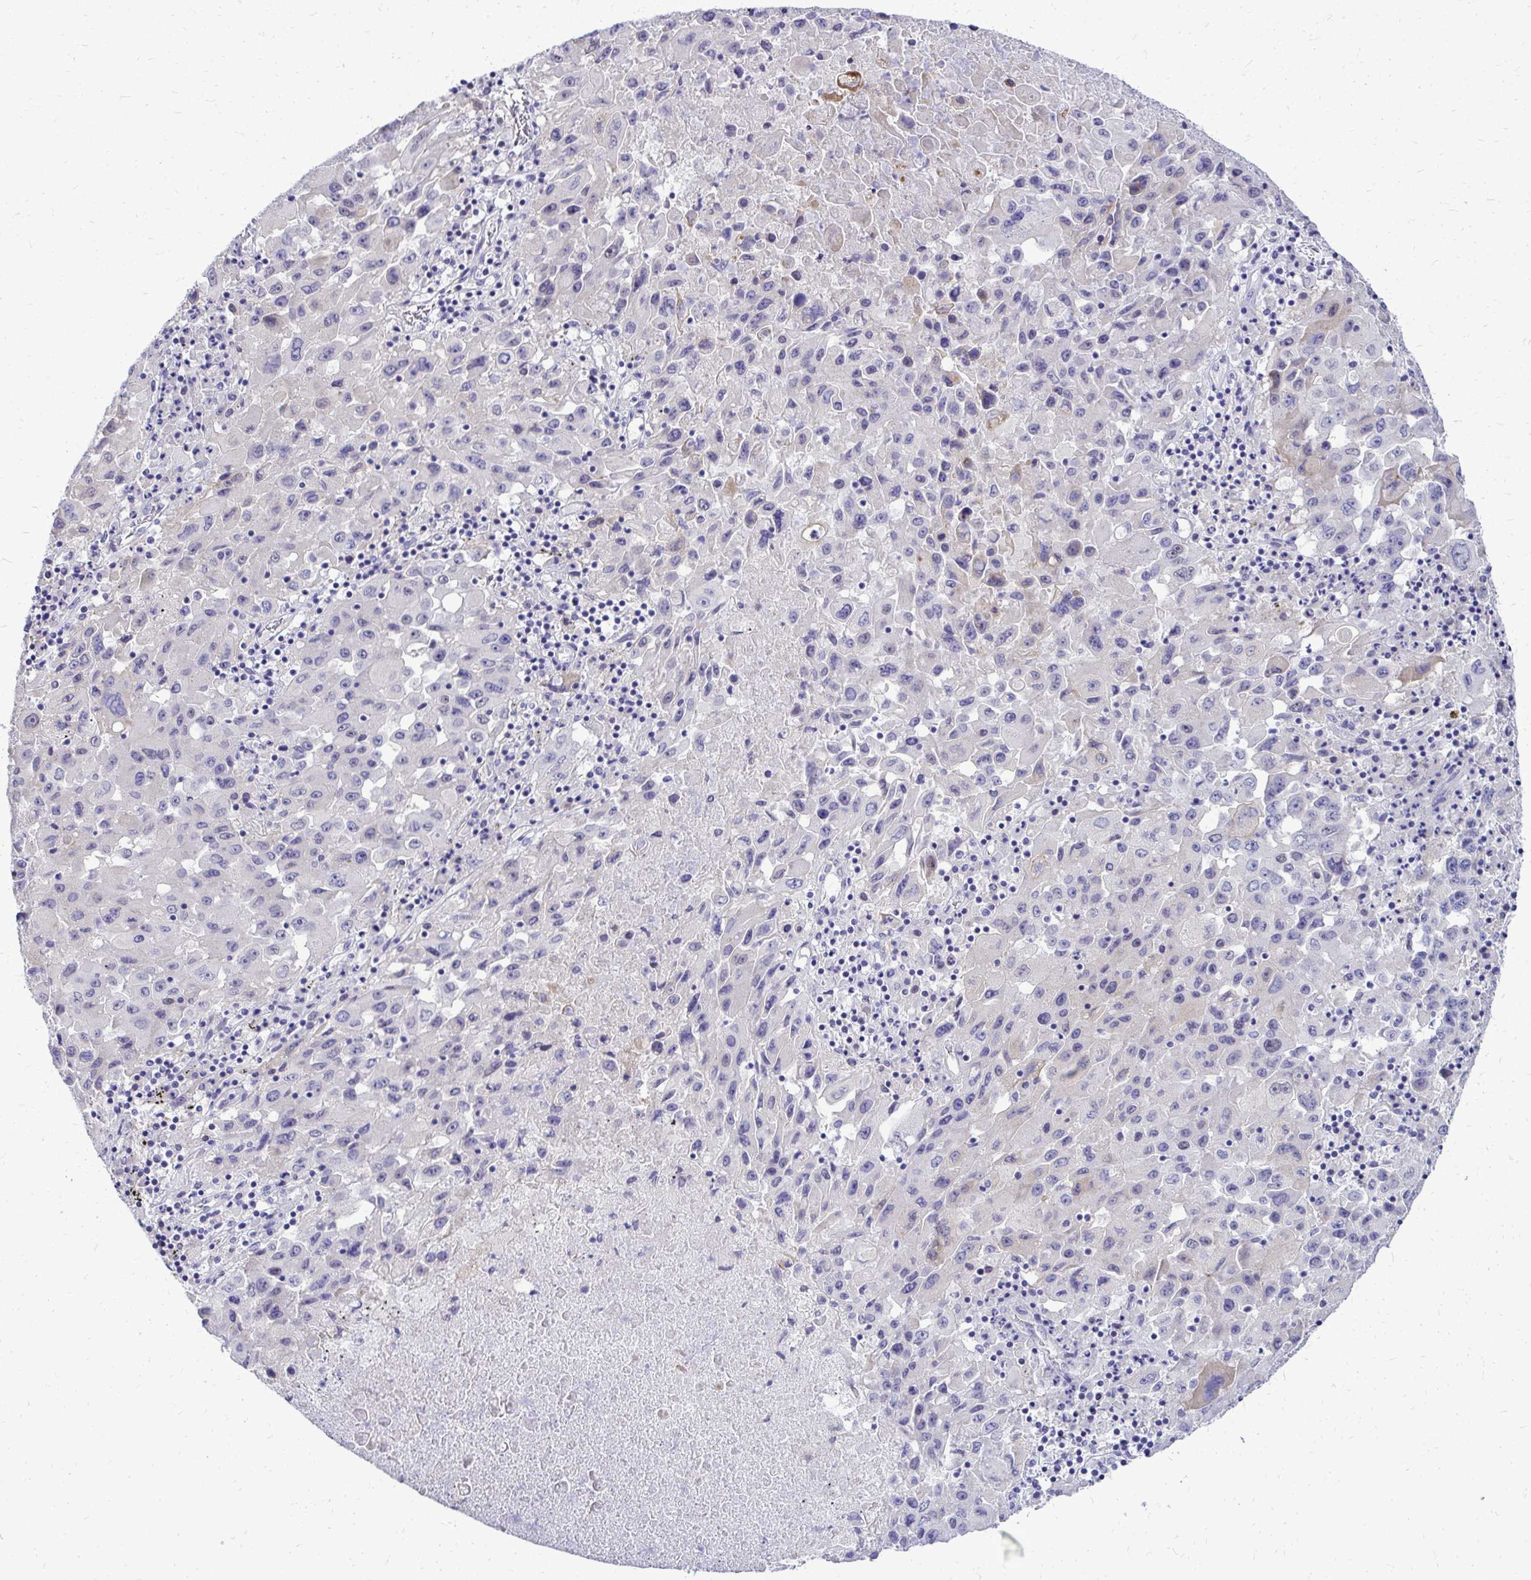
{"staining": {"intensity": "negative", "quantity": "none", "location": "none"}, "tissue": "lung cancer", "cell_type": "Tumor cells", "image_type": "cancer", "snomed": [{"axis": "morphology", "description": "Squamous cell carcinoma, NOS"}, {"axis": "topography", "description": "Lung"}], "caption": "Tumor cells show no significant expression in lung cancer (squamous cell carcinoma).", "gene": "ZSWIM9", "patient": {"sex": "male", "age": 63}}